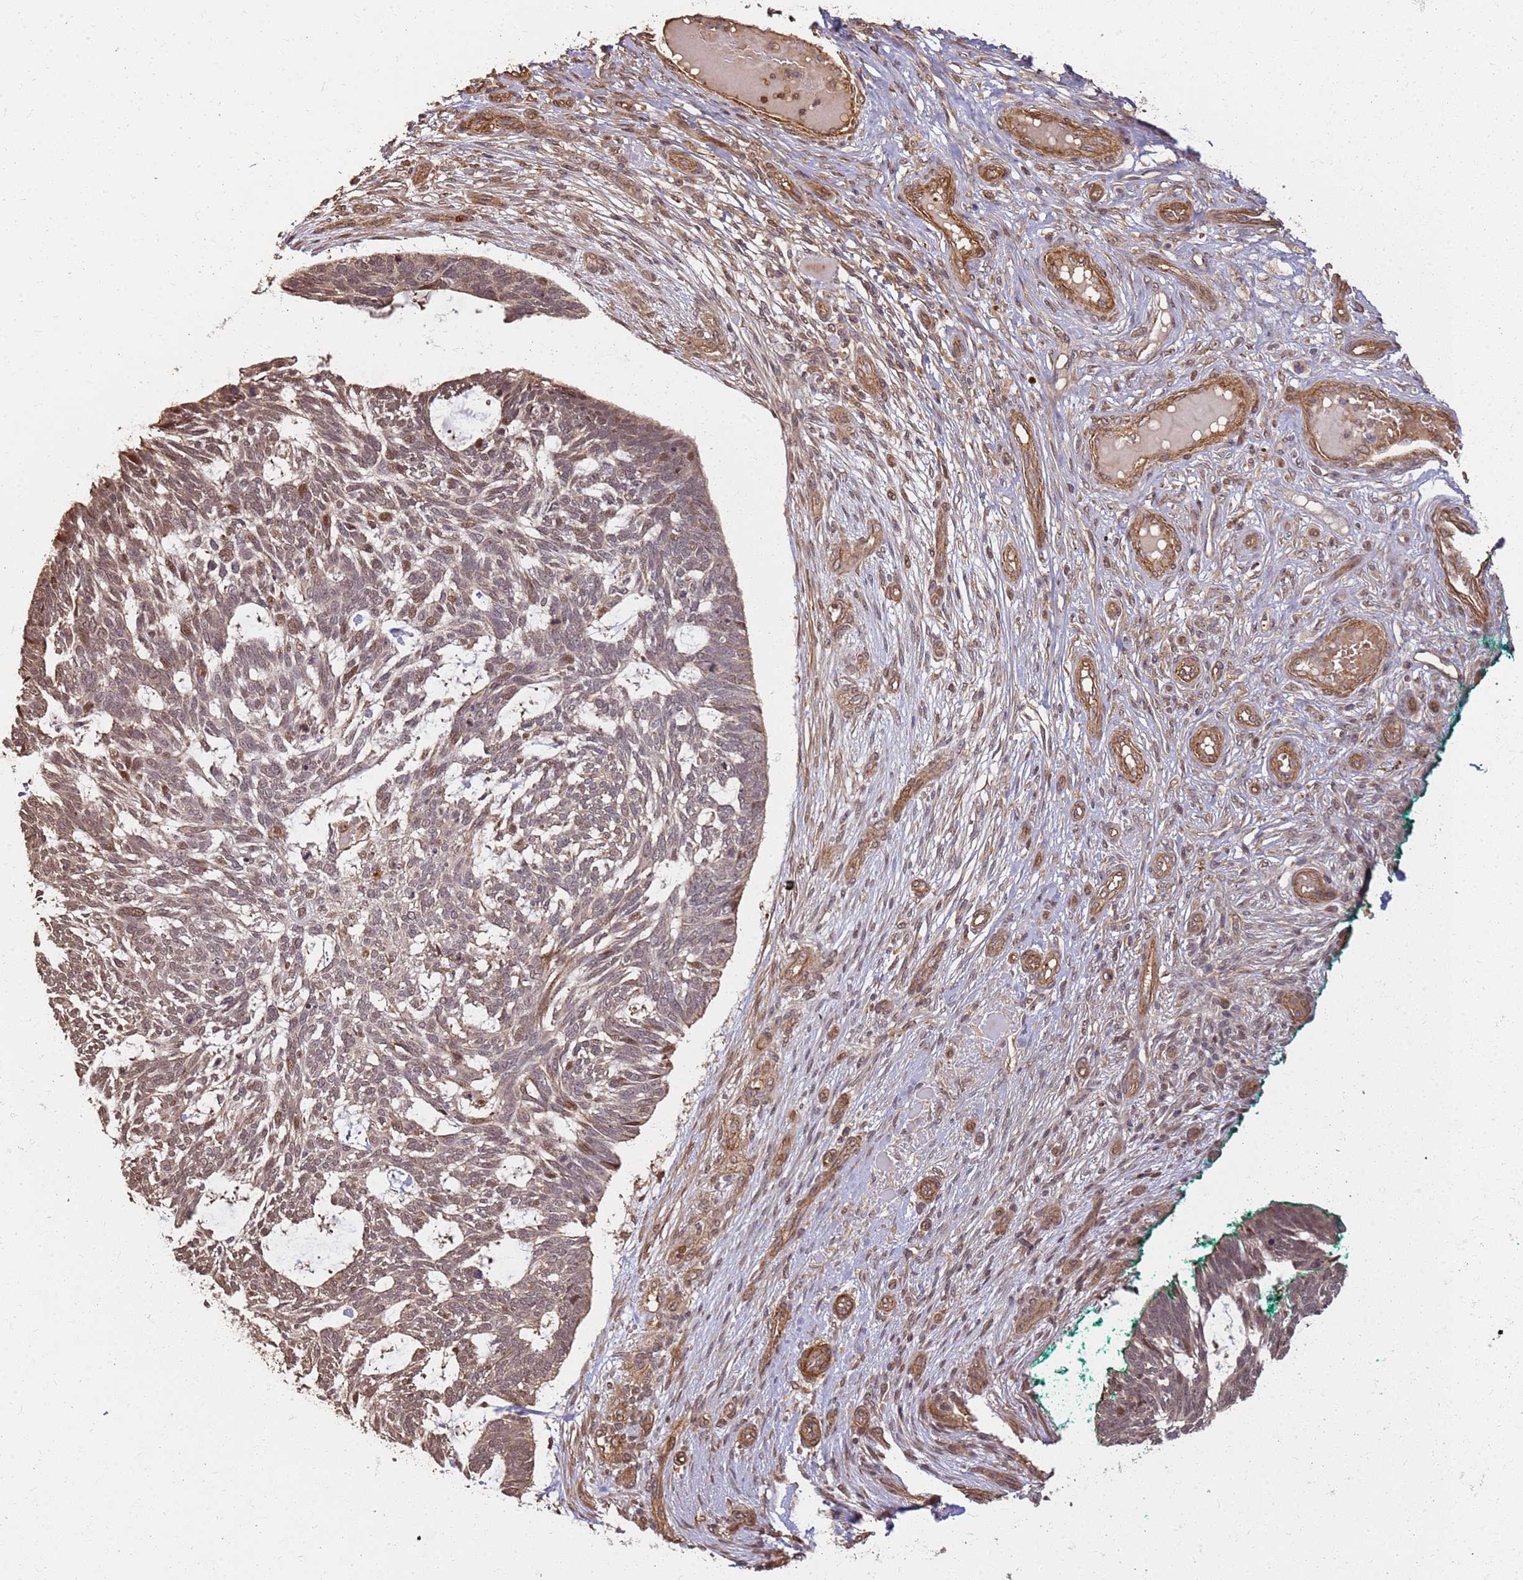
{"staining": {"intensity": "moderate", "quantity": ">75%", "location": "cytoplasmic/membranous"}, "tissue": "skin cancer", "cell_type": "Tumor cells", "image_type": "cancer", "snomed": [{"axis": "morphology", "description": "Basal cell carcinoma"}, {"axis": "topography", "description": "Skin"}], "caption": "A histopathology image showing moderate cytoplasmic/membranous staining in approximately >75% of tumor cells in basal cell carcinoma (skin), as visualized by brown immunohistochemical staining.", "gene": "ST18", "patient": {"sex": "male", "age": 88}}